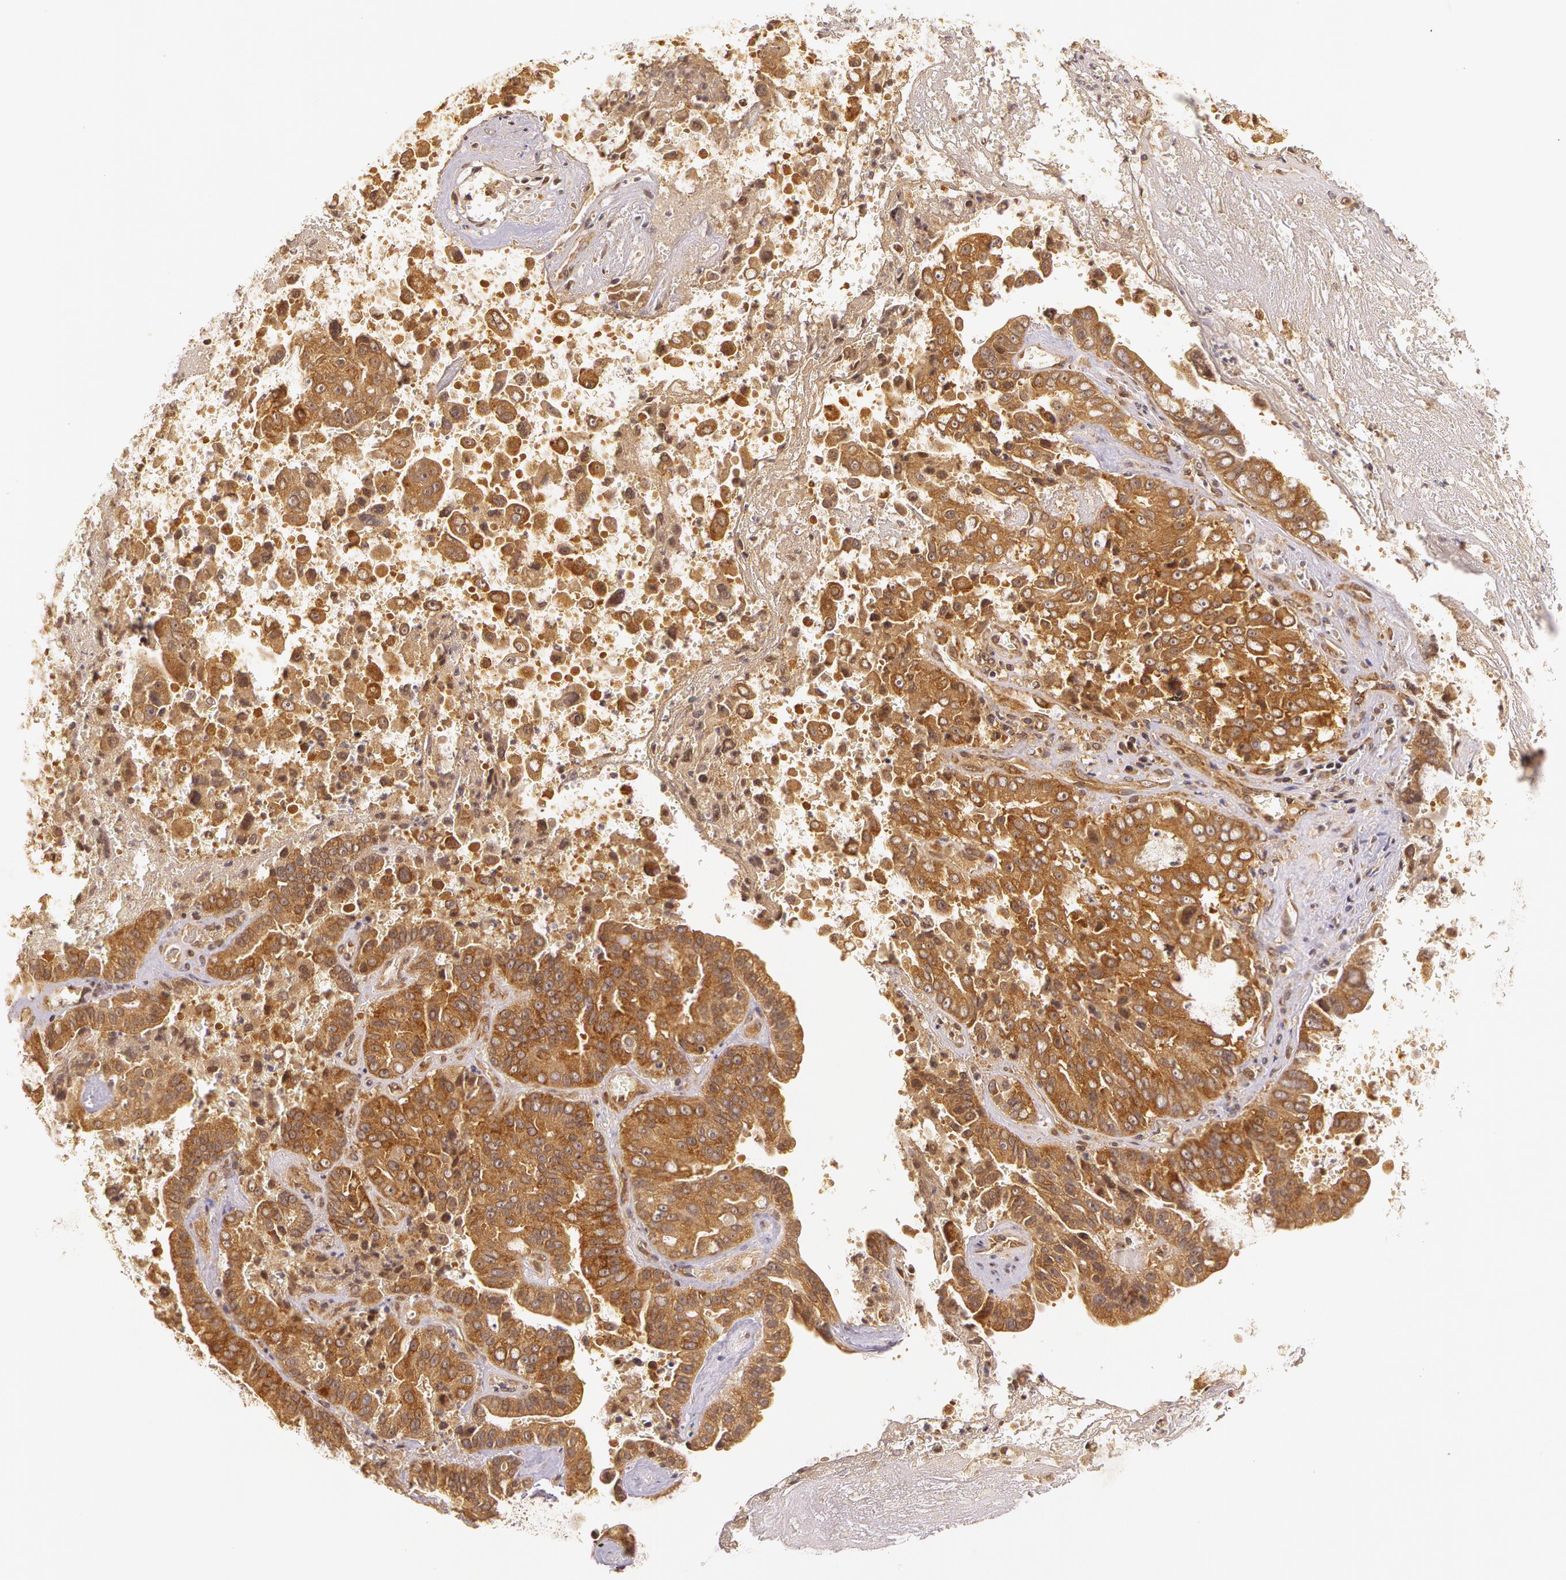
{"staining": {"intensity": "strong", "quantity": ">75%", "location": "cytoplasmic/membranous"}, "tissue": "liver cancer", "cell_type": "Tumor cells", "image_type": "cancer", "snomed": [{"axis": "morphology", "description": "Cholangiocarcinoma"}, {"axis": "topography", "description": "Liver"}], "caption": "Immunohistochemistry (IHC) staining of liver cancer (cholangiocarcinoma), which displays high levels of strong cytoplasmic/membranous staining in approximately >75% of tumor cells indicating strong cytoplasmic/membranous protein staining. The staining was performed using DAB (3,3'-diaminobenzidine) (brown) for protein detection and nuclei were counterstained in hematoxylin (blue).", "gene": "ASCC2", "patient": {"sex": "female", "age": 79}}